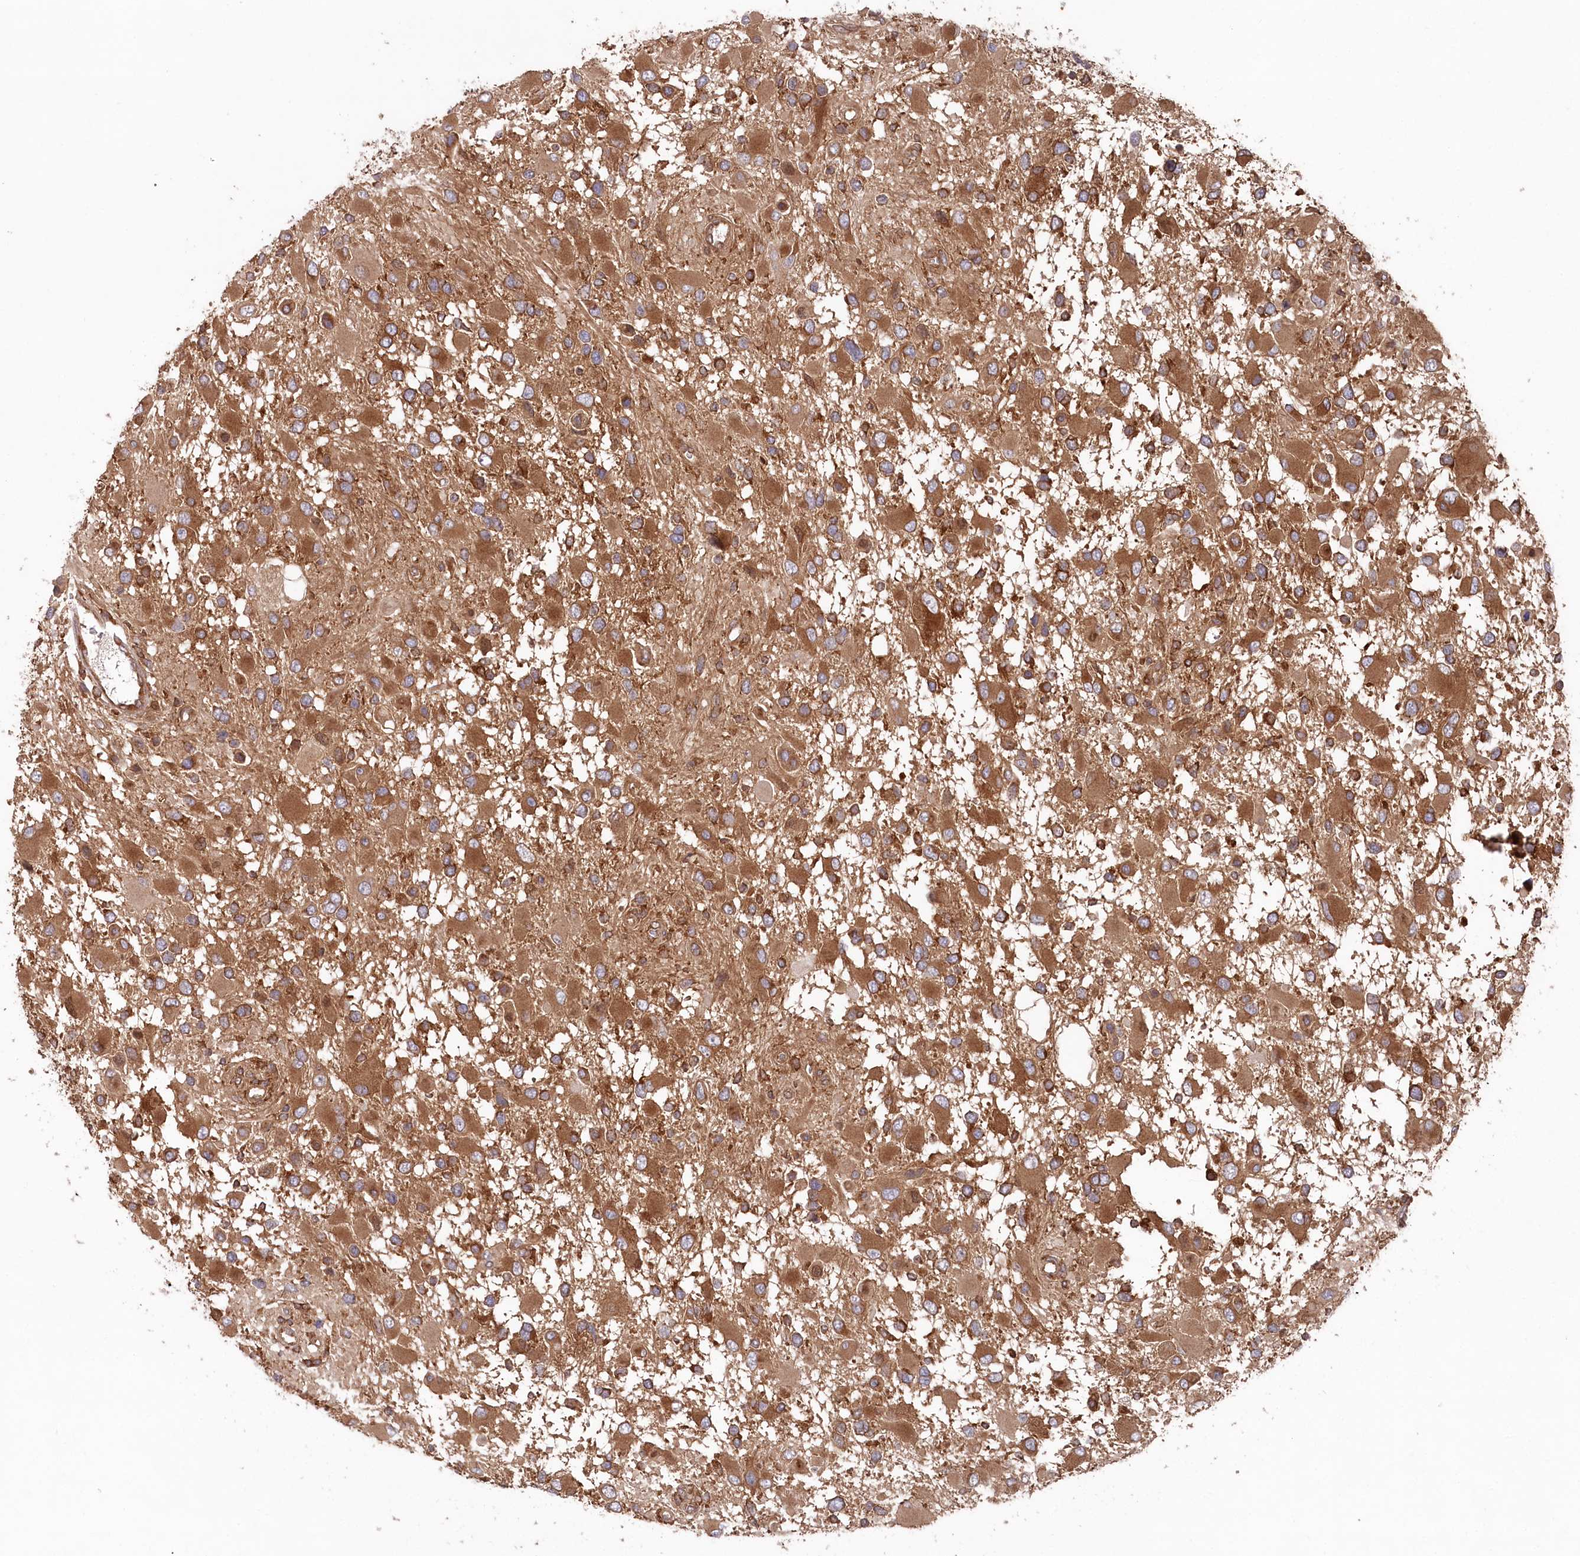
{"staining": {"intensity": "moderate", "quantity": ">75%", "location": "cytoplasmic/membranous"}, "tissue": "glioma", "cell_type": "Tumor cells", "image_type": "cancer", "snomed": [{"axis": "morphology", "description": "Glioma, malignant, High grade"}, {"axis": "topography", "description": "Brain"}], "caption": "Moderate cytoplasmic/membranous staining for a protein is identified in approximately >75% of tumor cells of high-grade glioma (malignant) using immunohistochemistry.", "gene": "PPP1R21", "patient": {"sex": "male", "age": 53}}